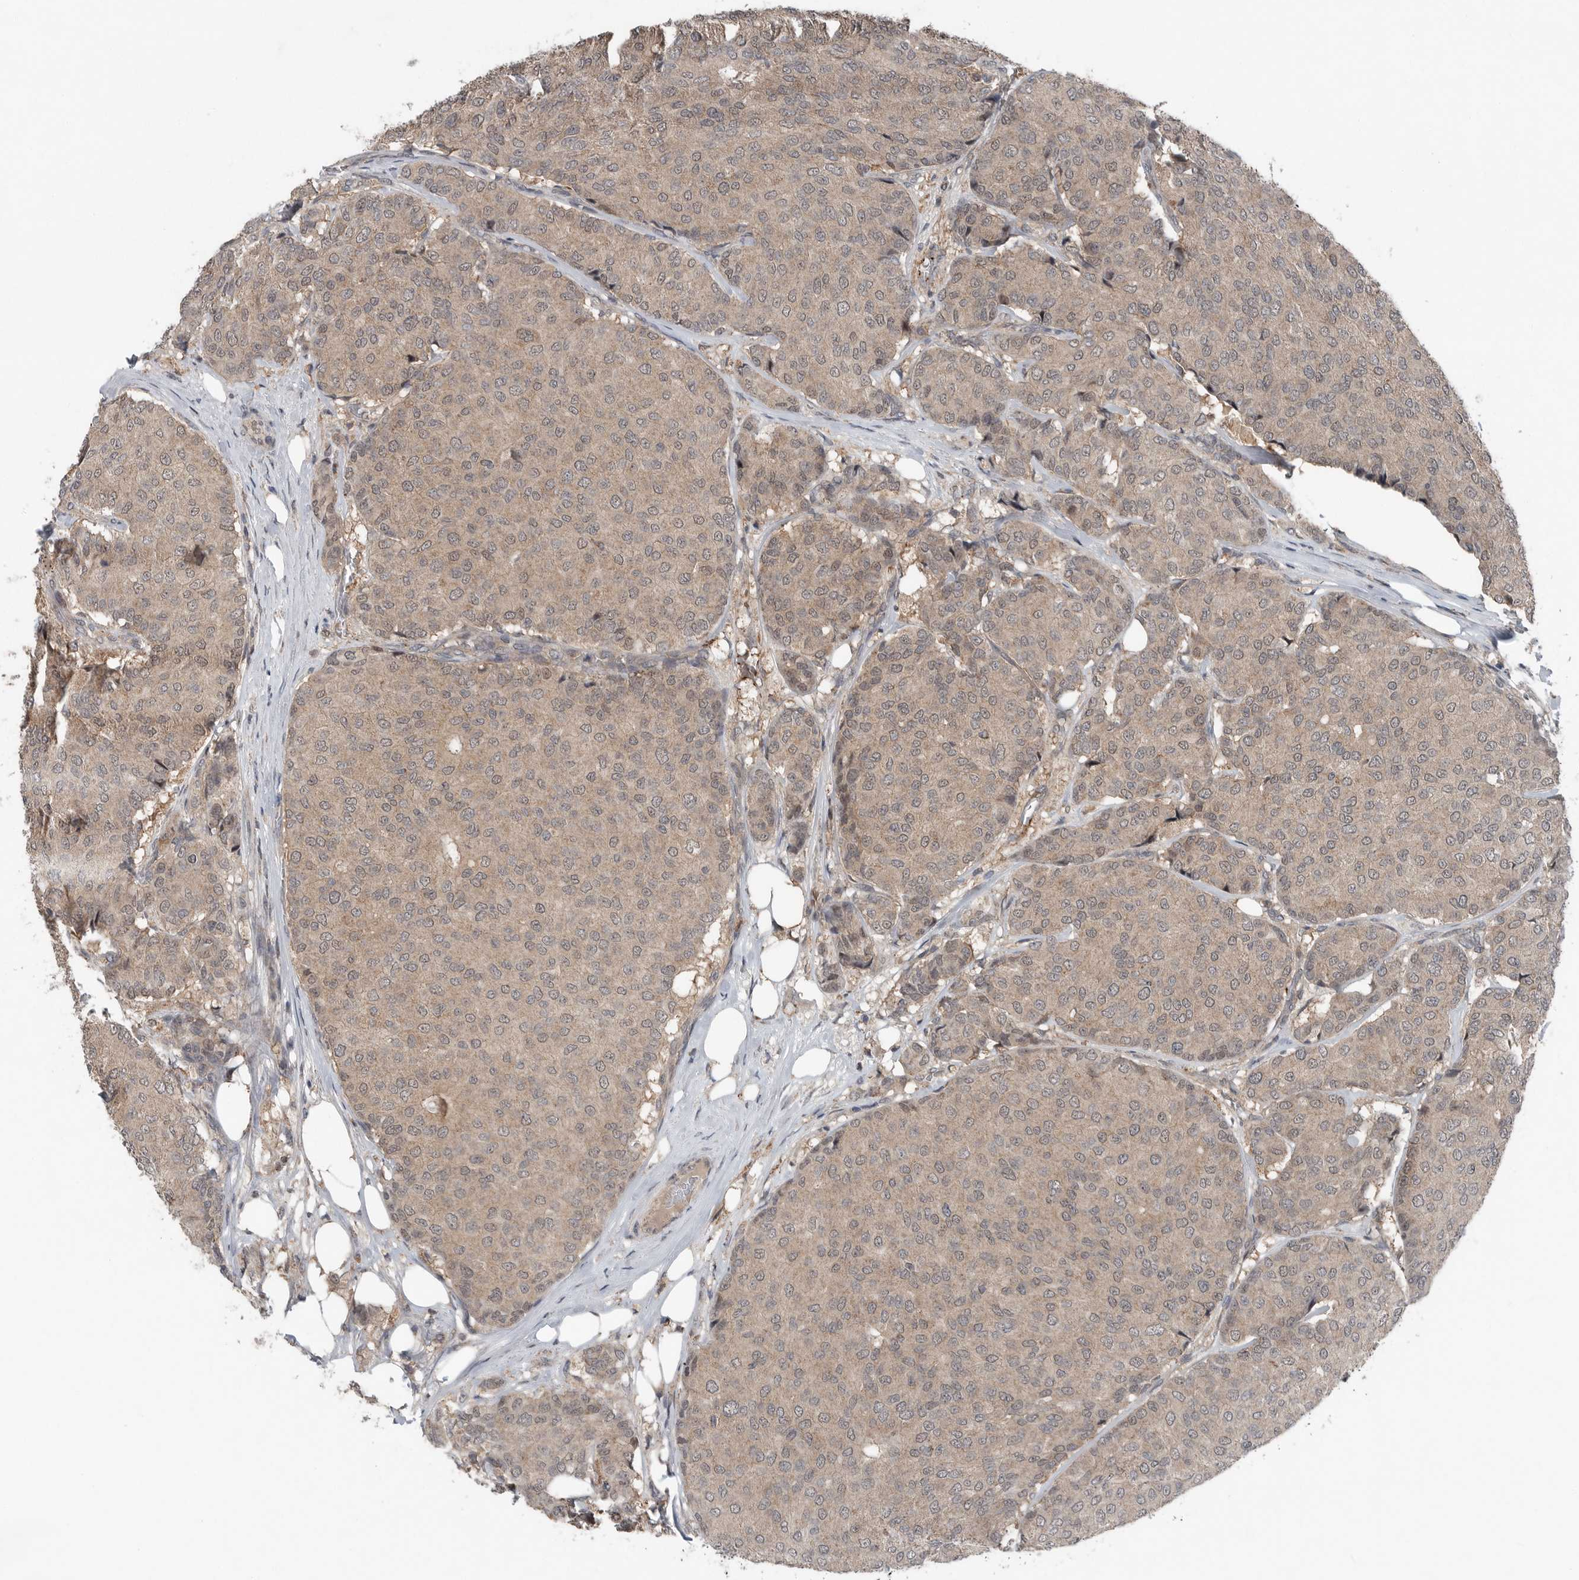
{"staining": {"intensity": "weak", "quantity": ">75%", "location": "cytoplasmic/membranous"}, "tissue": "breast cancer", "cell_type": "Tumor cells", "image_type": "cancer", "snomed": [{"axis": "morphology", "description": "Duct carcinoma"}, {"axis": "topography", "description": "Breast"}], "caption": "This photomicrograph shows IHC staining of breast cancer, with low weak cytoplasmic/membranous expression in about >75% of tumor cells.", "gene": "SCP2", "patient": {"sex": "female", "age": 75}}